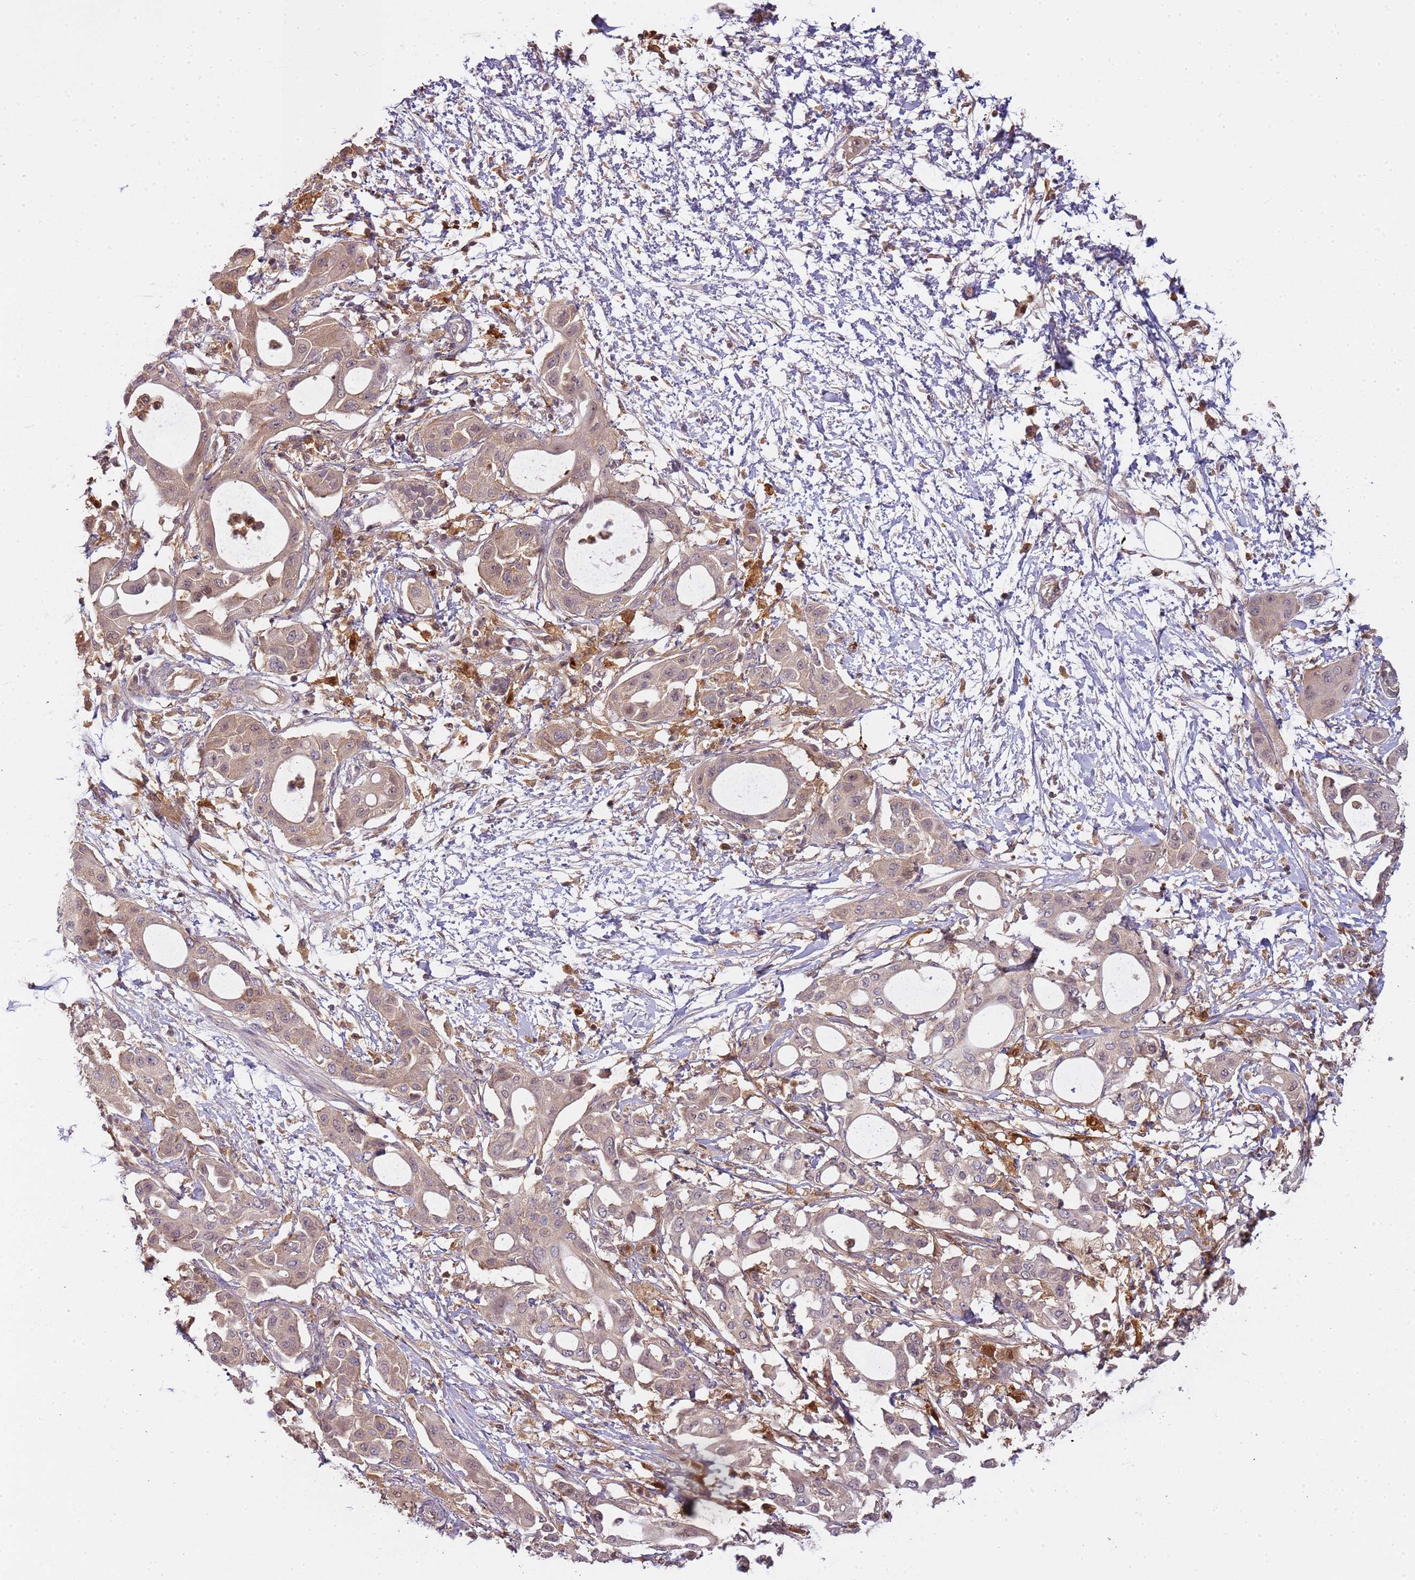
{"staining": {"intensity": "weak", "quantity": ">75%", "location": "cytoplasmic/membranous,nuclear"}, "tissue": "pancreatic cancer", "cell_type": "Tumor cells", "image_type": "cancer", "snomed": [{"axis": "morphology", "description": "Adenocarcinoma, NOS"}, {"axis": "topography", "description": "Pancreas"}], "caption": "There is low levels of weak cytoplasmic/membranous and nuclear positivity in tumor cells of pancreatic cancer, as demonstrated by immunohistochemical staining (brown color).", "gene": "GSTO2", "patient": {"sex": "male", "age": 68}}